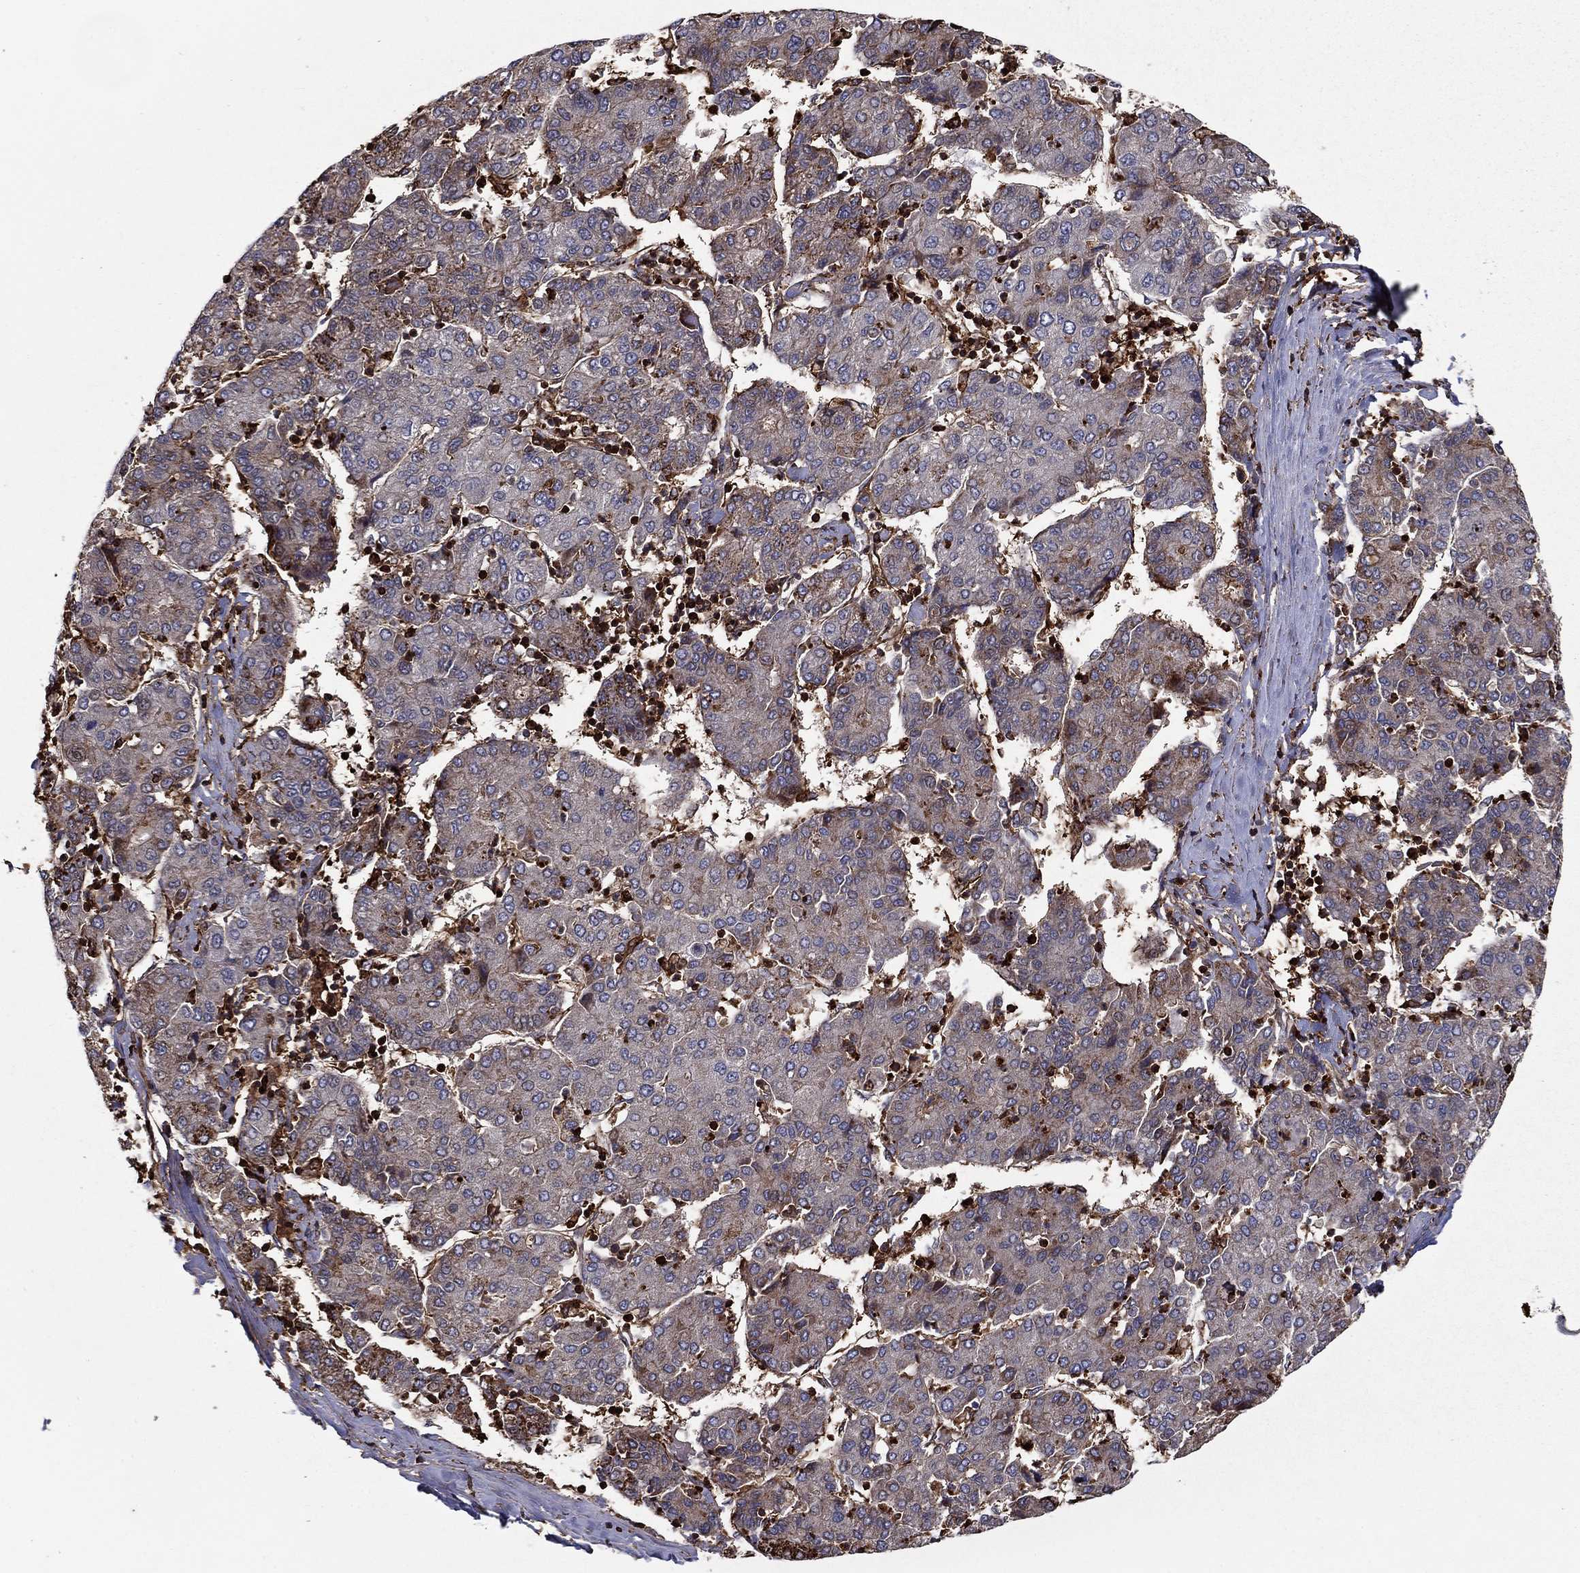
{"staining": {"intensity": "moderate", "quantity": "25%-75%", "location": "cytoplasmic/membranous"}, "tissue": "liver cancer", "cell_type": "Tumor cells", "image_type": "cancer", "snomed": [{"axis": "morphology", "description": "Carcinoma, Hepatocellular, NOS"}, {"axis": "topography", "description": "Liver"}], "caption": "A medium amount of moderate cytoplasmic/membranous positivity is seen in about 25%-75% of tumor cells in hepatocellular carcinoma (liver) tissue.", "gene": "ADM", "patient": {"sex": "male", "age": 65}}